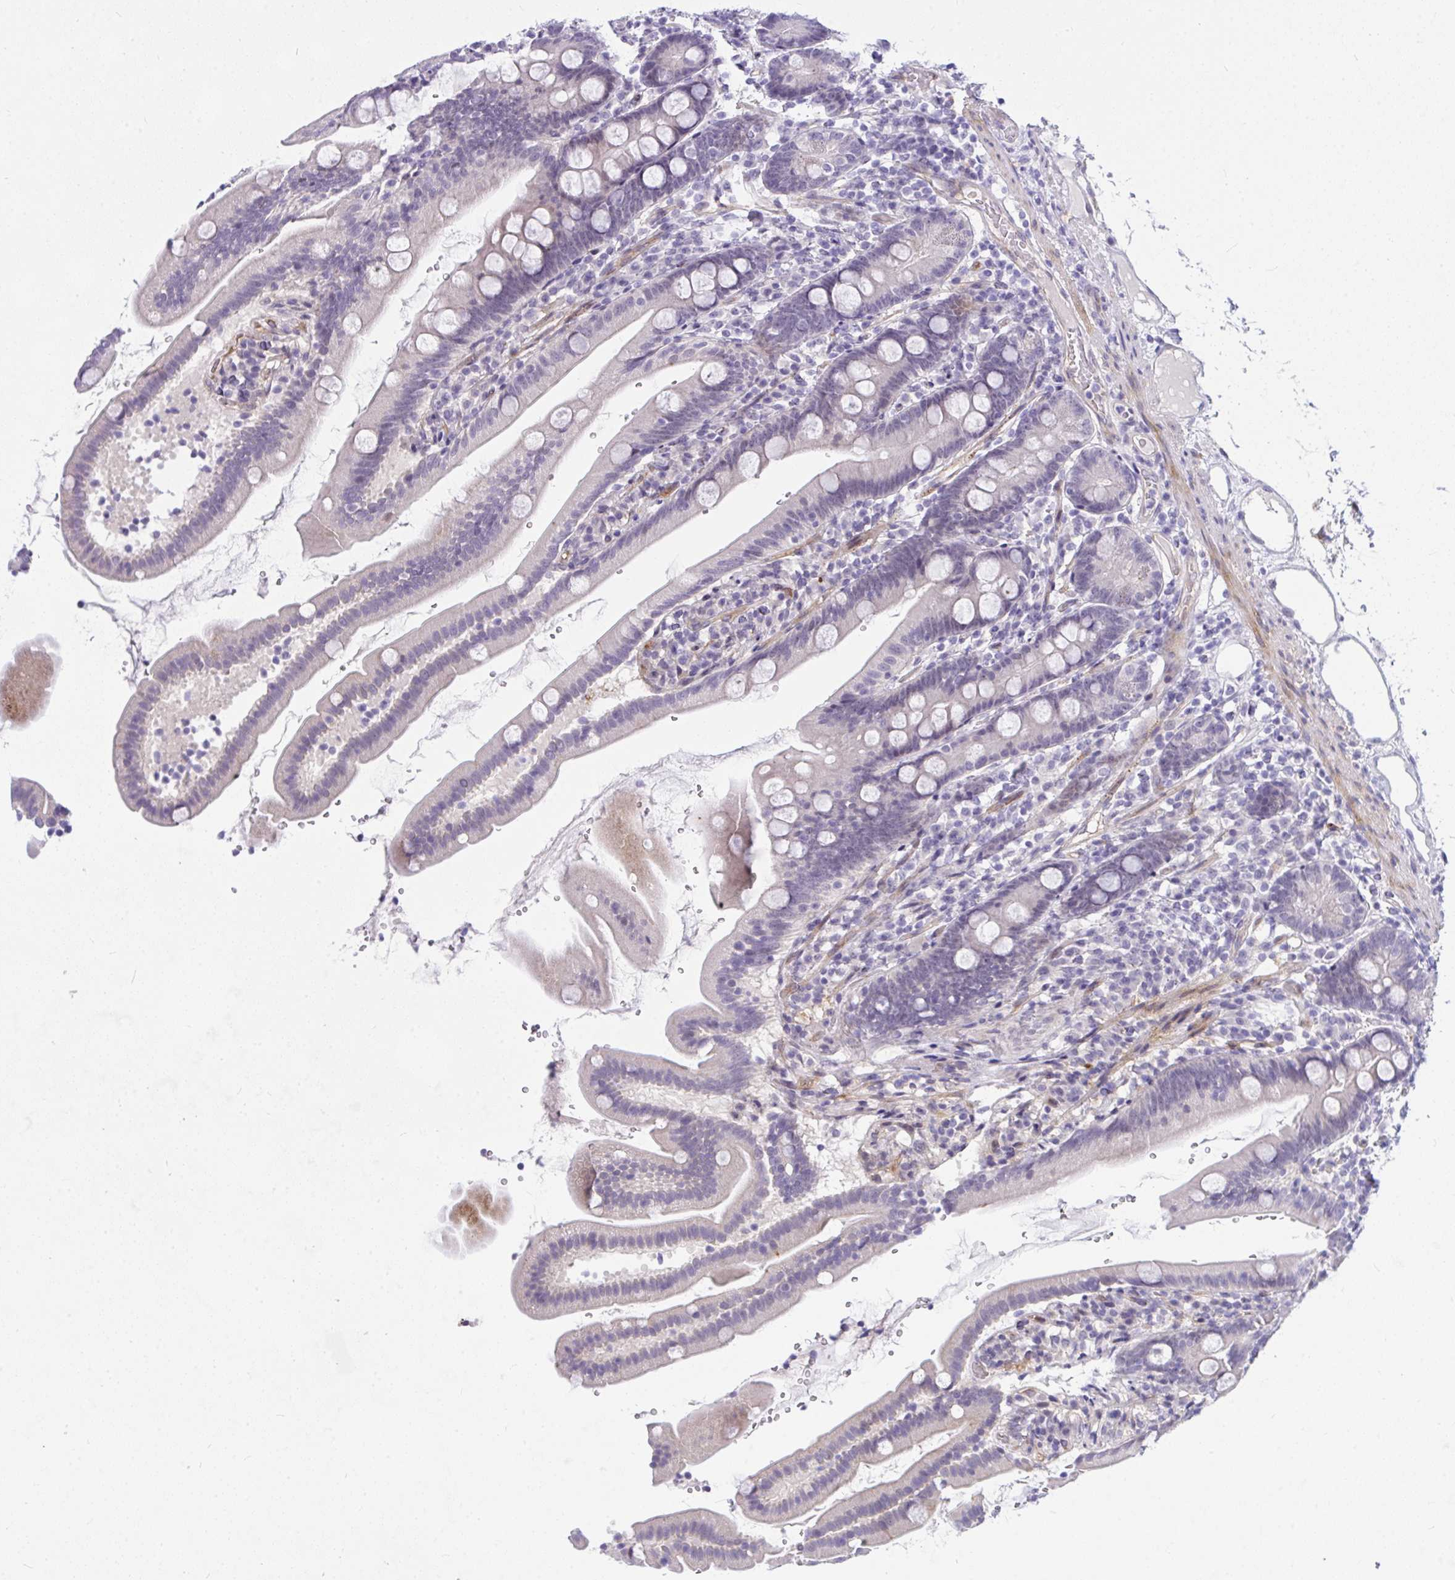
{"staining": {"intensity": "negative", "quantity": "none", "location": "none"}, "tissue": "duodenum", "cell_type": "Glandular cells", "image_type": "normal", "snomed": [{"axis": "morphology", "description": "Normal tissue, NOS"}, {"axis": "topography", "description": "Duodenum"}], "caption": "IHC of normal human duodenum exhibits no expression in glandular cells.", "gene": "NFXL1", "patient": {"sex": "female", "age": 67}}